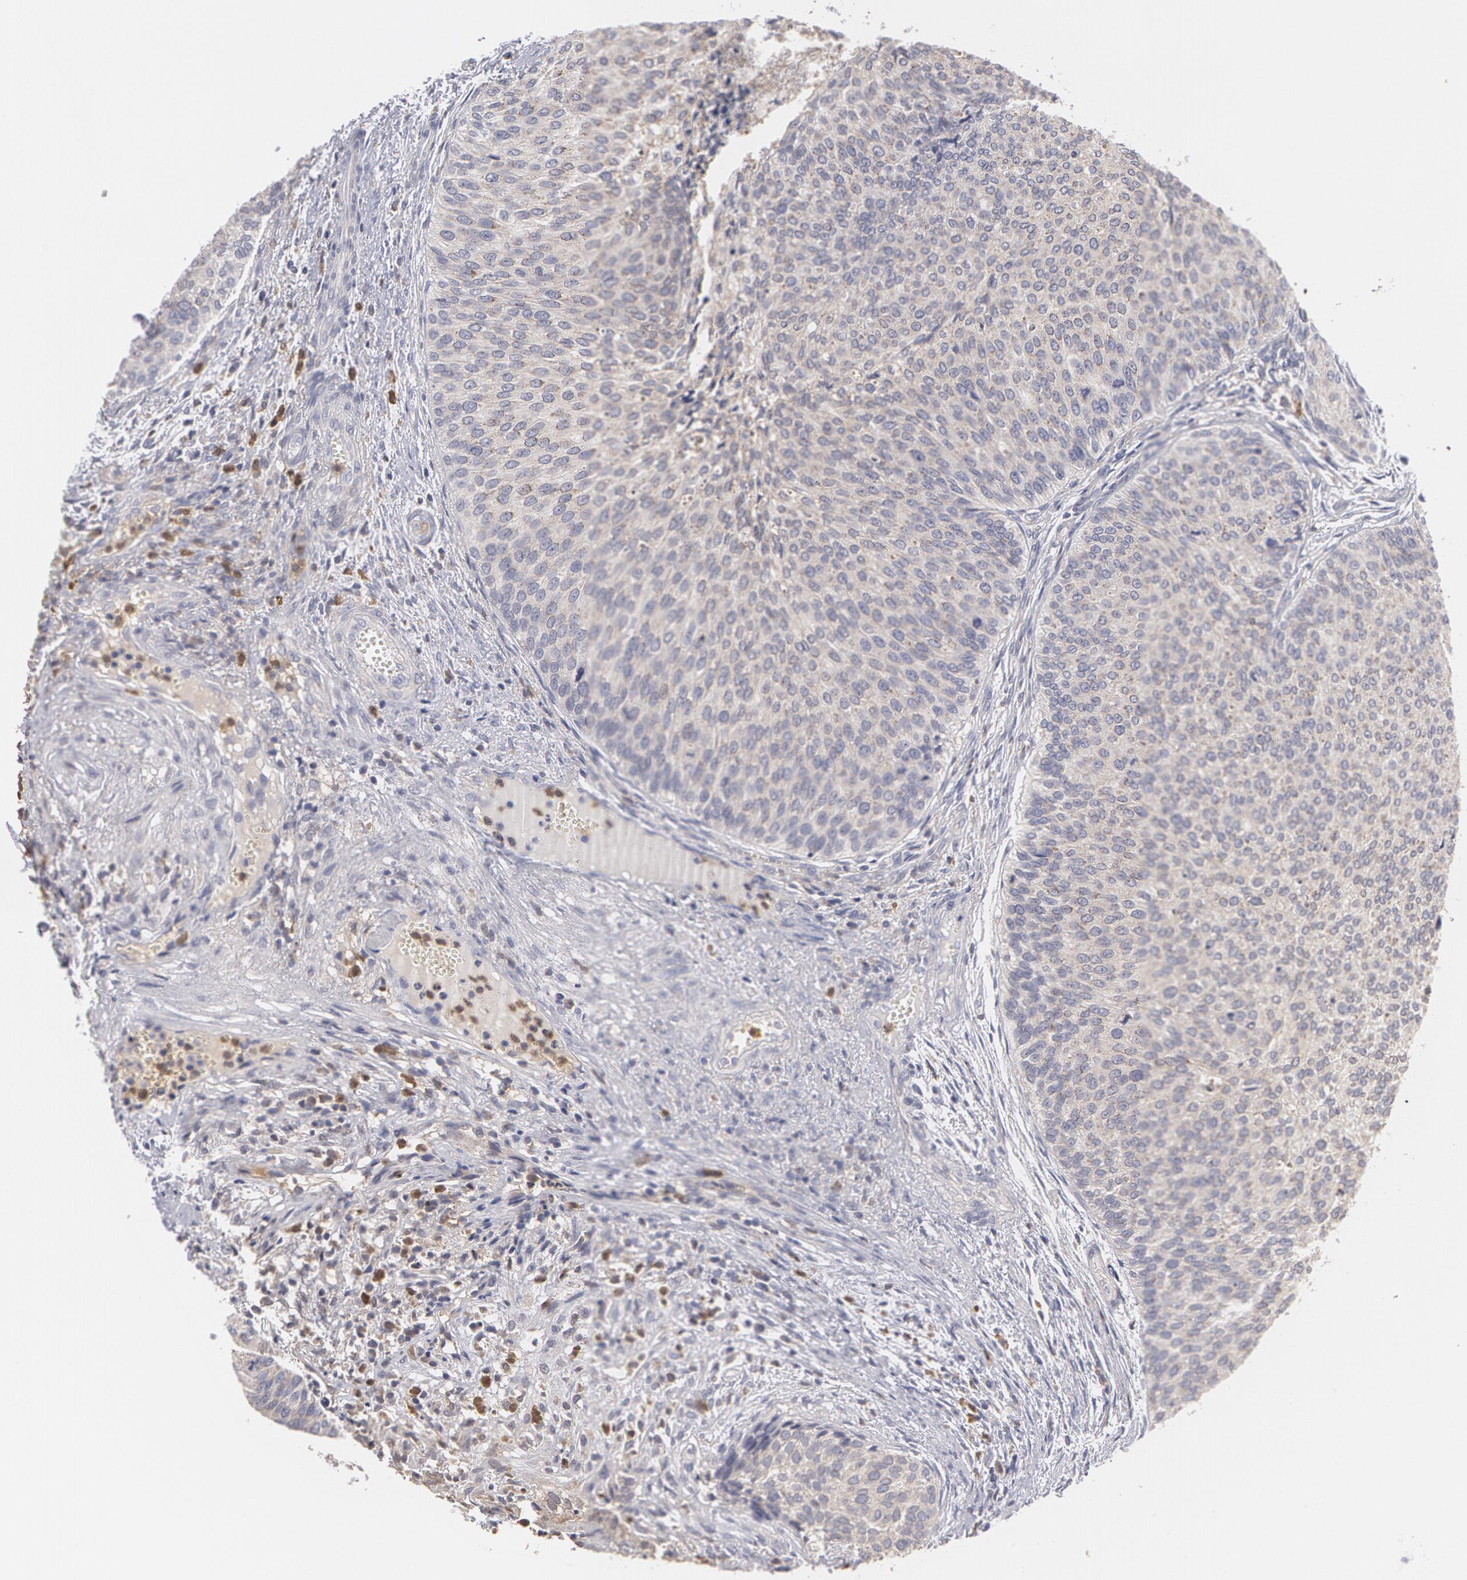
{"staining": {"intensity": "weak", "quantity": "25%-75%", "location": "cytoplasmic/membranous"}, "tissue": "urothelial cancer", "cell_type": "Tumor cells", "image_type": "cancer", "snomed": [{"axis": "morphology", "description": "Urothelial carcinoma, Low grade"}, {"axis": "topography", "description": "Urinary bladder"}], "caption": "Immunohistochemistry (IHC) (DAB (3,3'-diaminobenzidine)) staining of low-grade urothelial carcinoma displays weak cytoplasmic/membranous protein staining in approximately 25%-75% of tumor cells. (brown staining indicates protein expression, while blue staining denotes nuclei).", "gene": "CAT", "patient": {"sex": "male", "age": 84}}